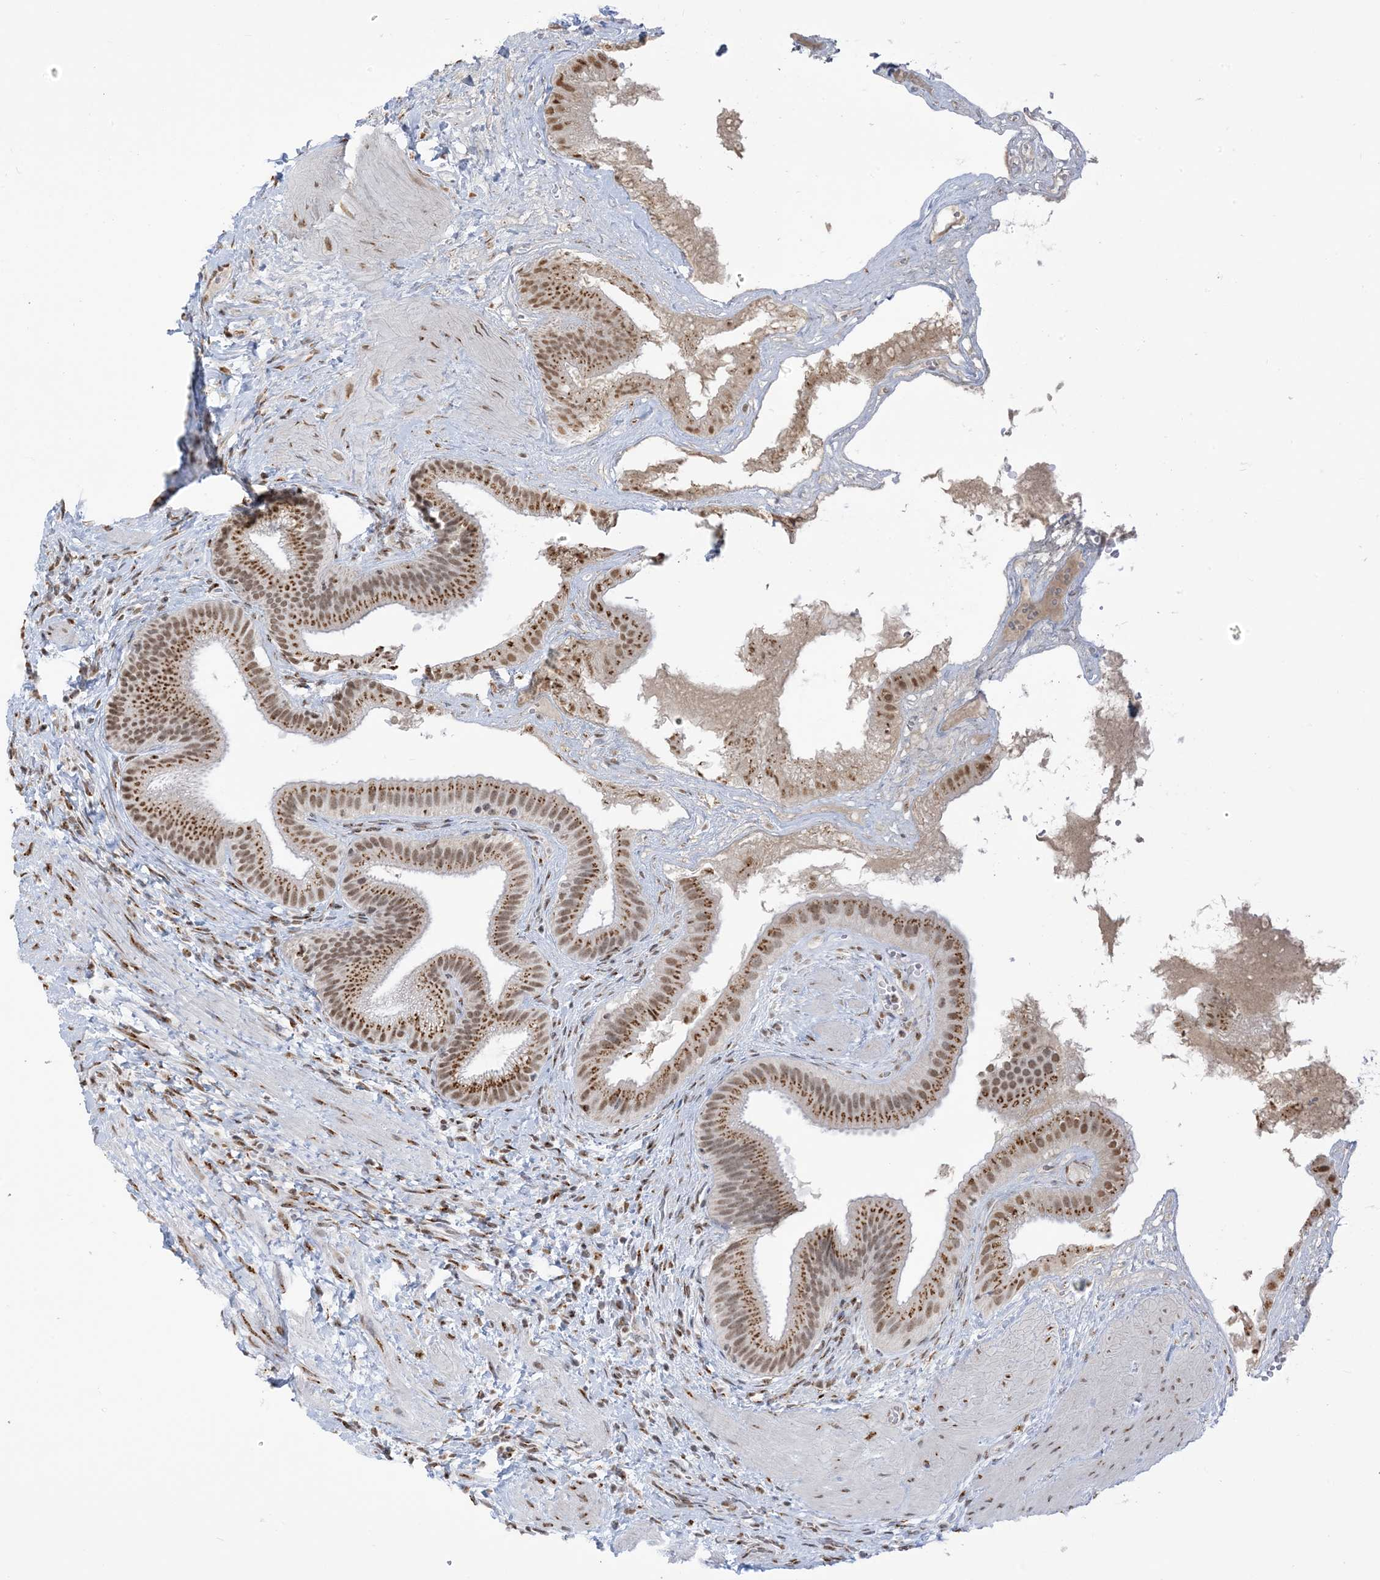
{"staining": {"intensity": "moderate", "quantity": ">75%", "location": "cytoplasmic/membranous,nuclear"}, "tissue": "gallbladder", "cell_type": "Glandular cells", "image_type": "normal", "snomed": [{"axis": "morphology", "description": "Normal tissue, NOS"}, {"axis": "topography", "description": "Gallbladder"}], "caption": "High-magnification brightfield microscopy of benign gallbladder stained with DAB (brown) and counterstained with hematoxylin (blue). glandular cells exhibit moderate cytoplasmic/membranous,nuclear positivity is present in about>75% of cells. The staining was performed using DAB (3,3'-diaminobenzidine) to visualize the protein expression in brown, while the nuclei were stained in blue with hematoxylin (Magnification: 20x).", "gene": "GPR107", "patient": {"sex": "male", "age": 55}}